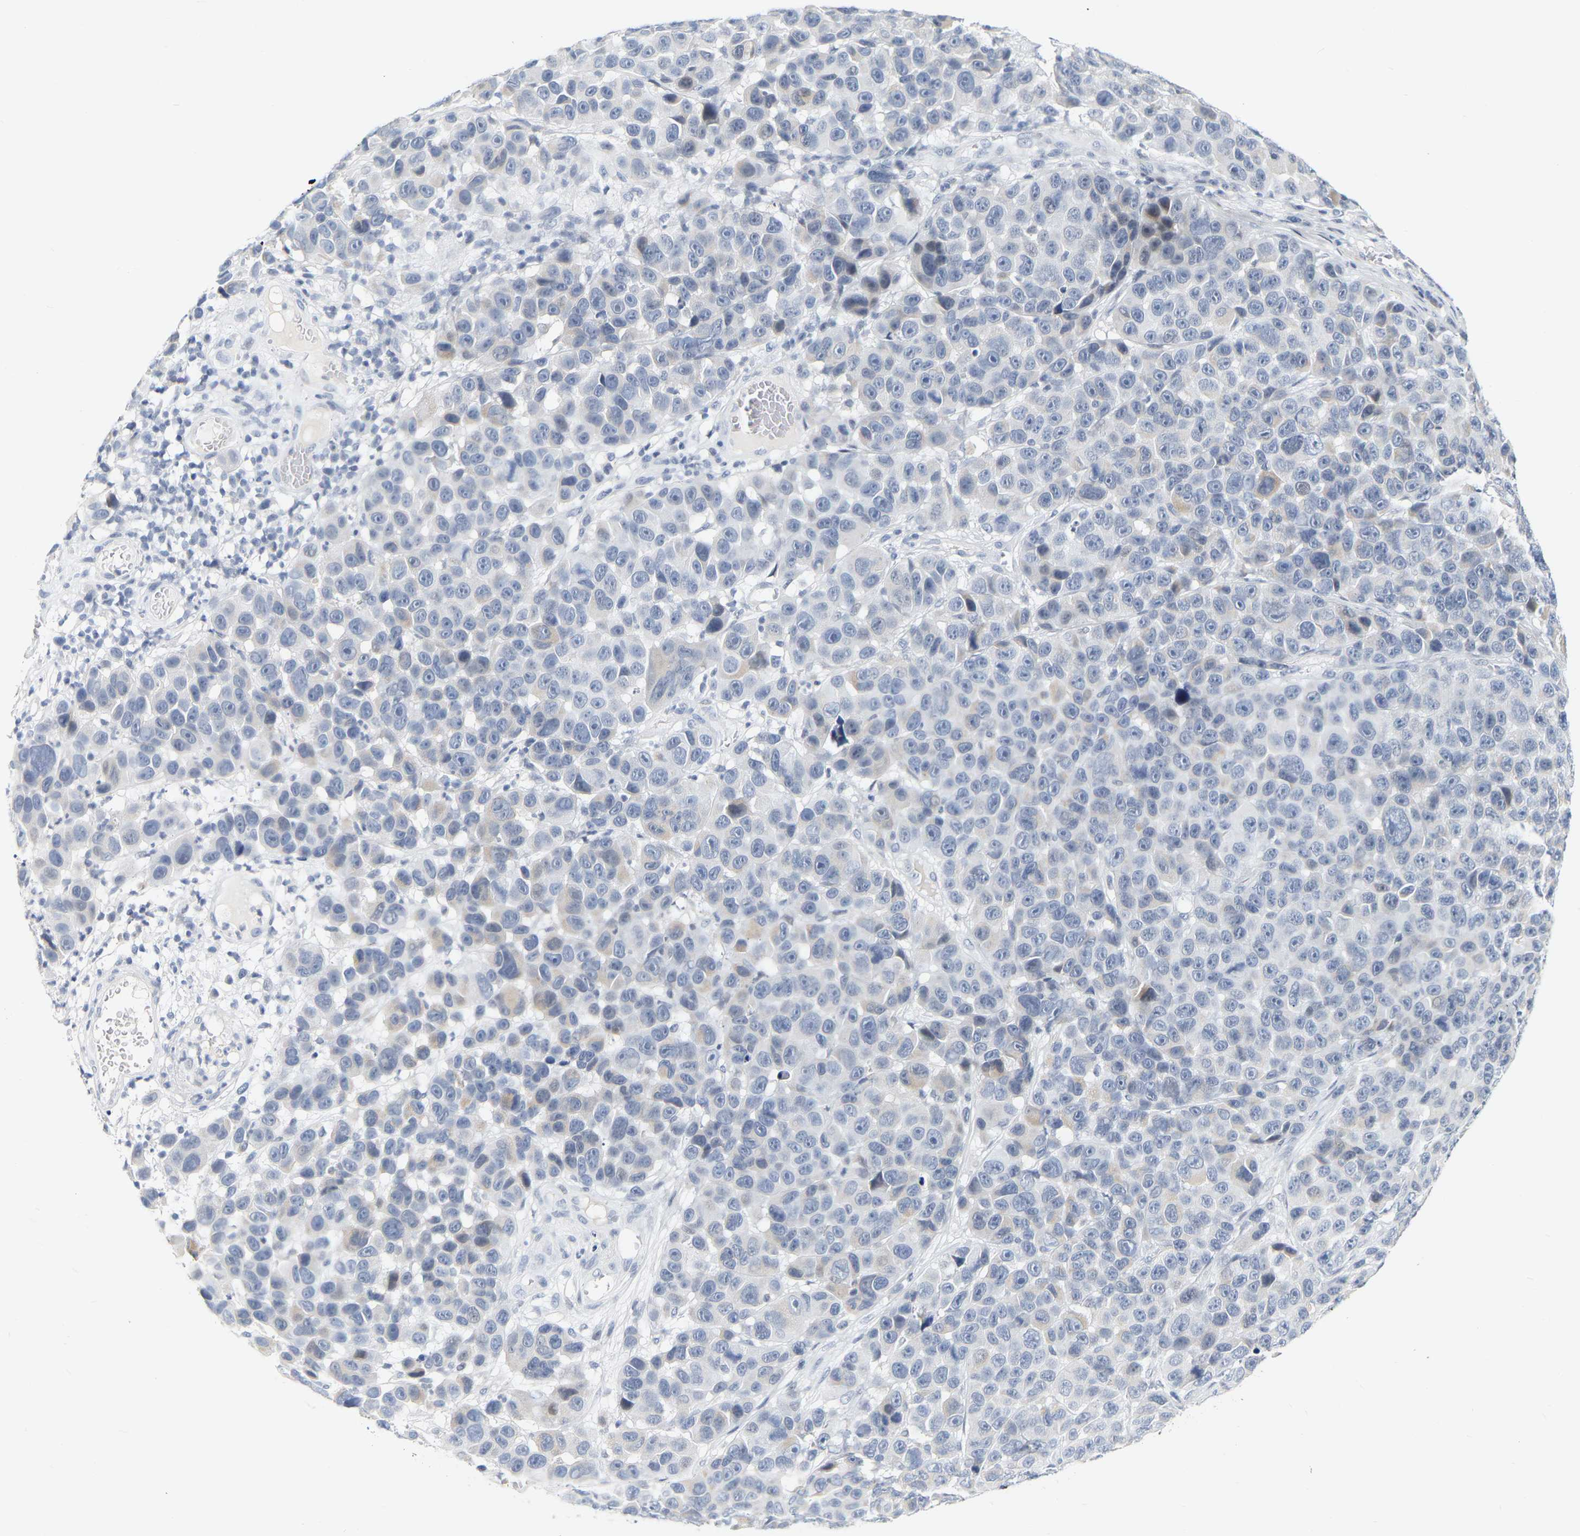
{"staining": {"intensity": "negative", "quantity": "none", "location": "none"}, "tissue": "melanoma", "cell_type": "Tumor cells", "image_type": "cancer", "snomed": [{"axis": "morphology", "description": "Malignant melanoma, NOS"}, {"axis": "topography", "description": "Skin"}], "caption": "Immunohistochemistry histopathology image of human malignant melanoma stained for a protein (brown), which reveals no positivity in tumor cells.", "gene": "KRT76", "patient": {"sex": "male", "age": 53}}